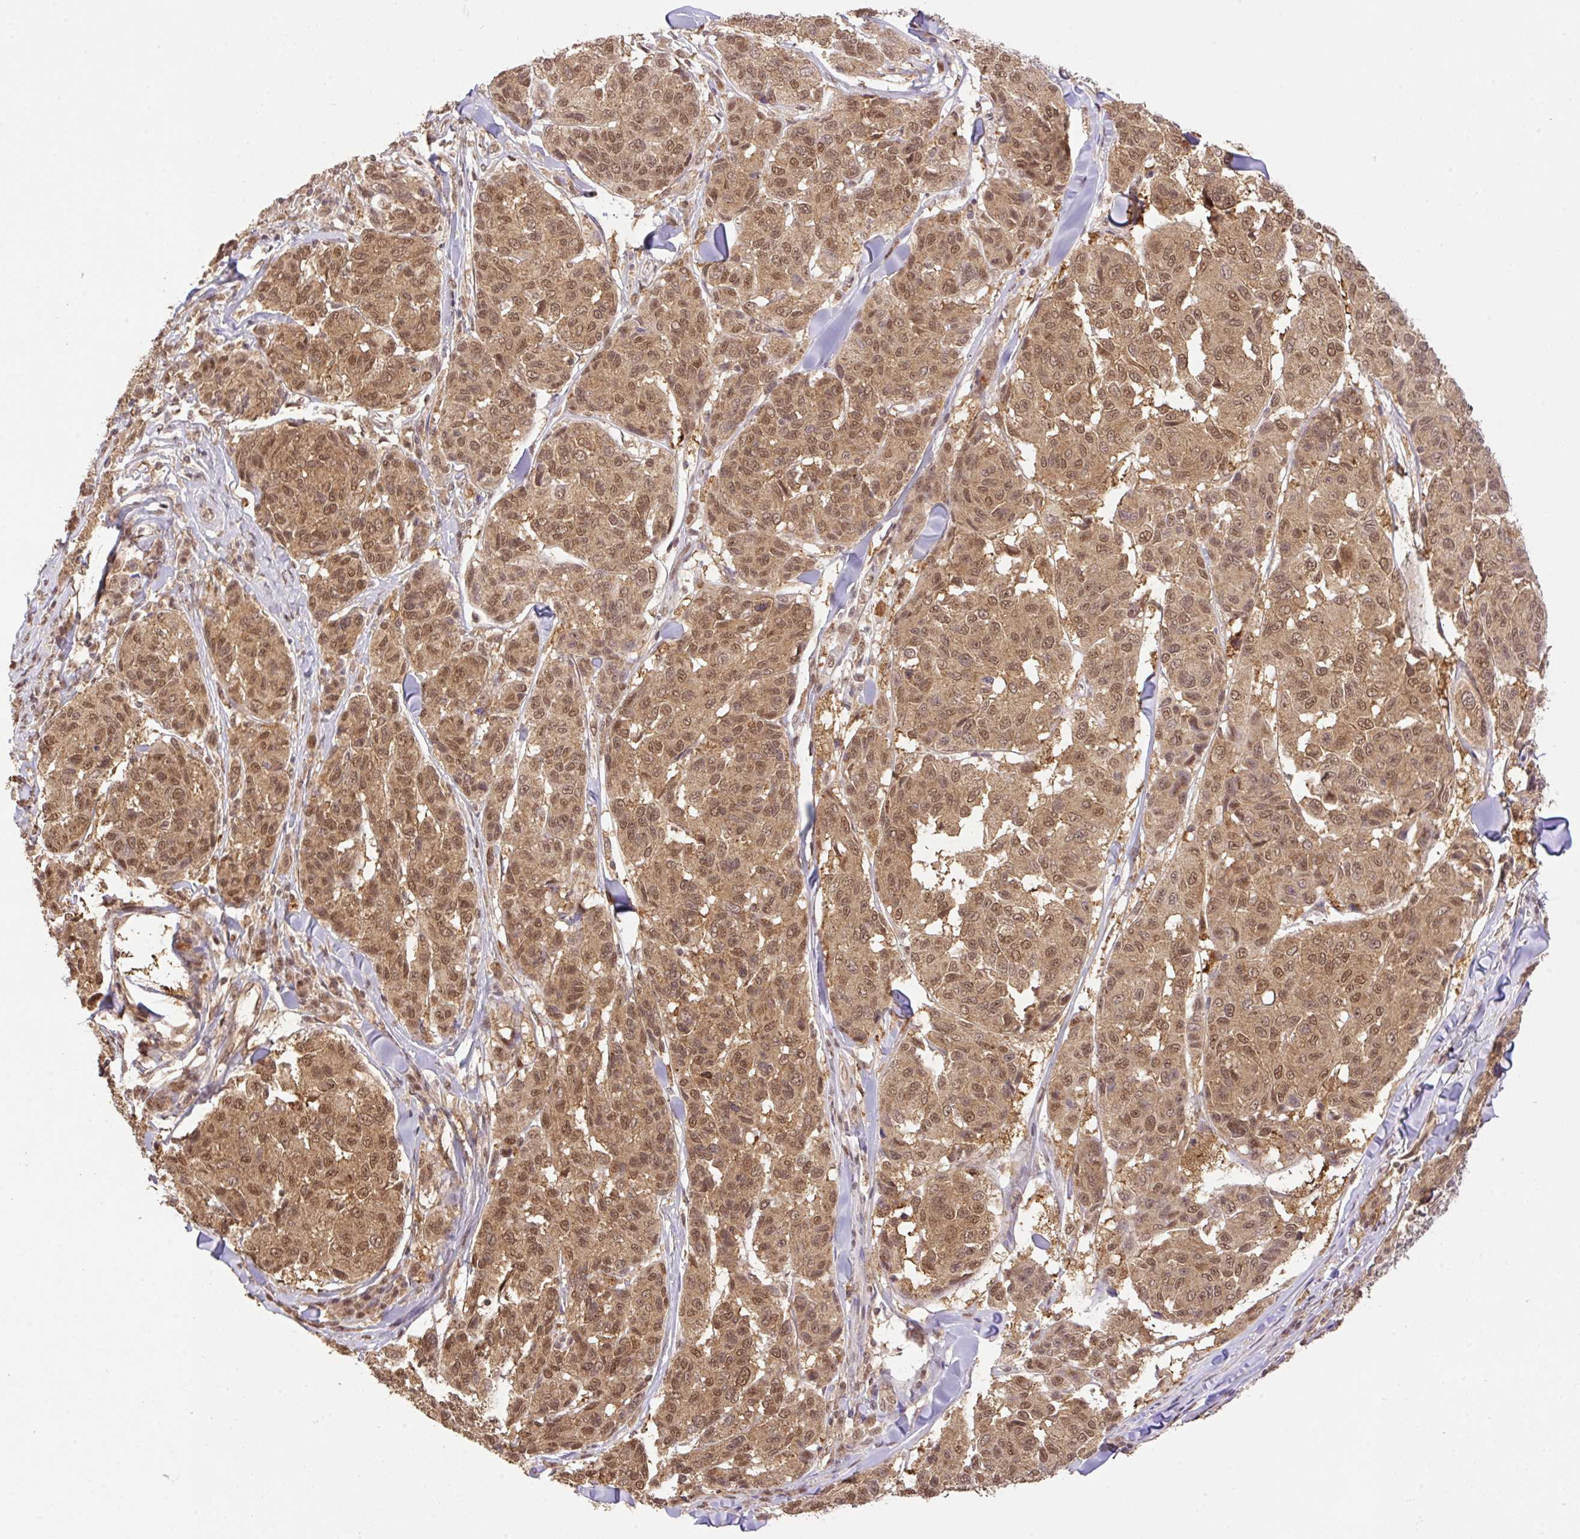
{"staining": {"intensity": "moderate", "quantity": ">75%", "location": "cytoplasmic/membranous,nuclear"}, "tissue": "melanoma", "cell_type": "Tumor cells", "image_type": "cancer", "snomed": [{"axis": "morphology", "description": "Malignant melanoma, NOS"}, {"axis": "topography", "description": "Skin"}], "caption": "Protein expression by immunohistochemistry demonstrates moderate cytoplasmic/membranous and nuclear positivity in about >75% of tumor cells in malignant melanoma.", "gene": "VPS25", "patient": {"sex": "female", "age": 66}}